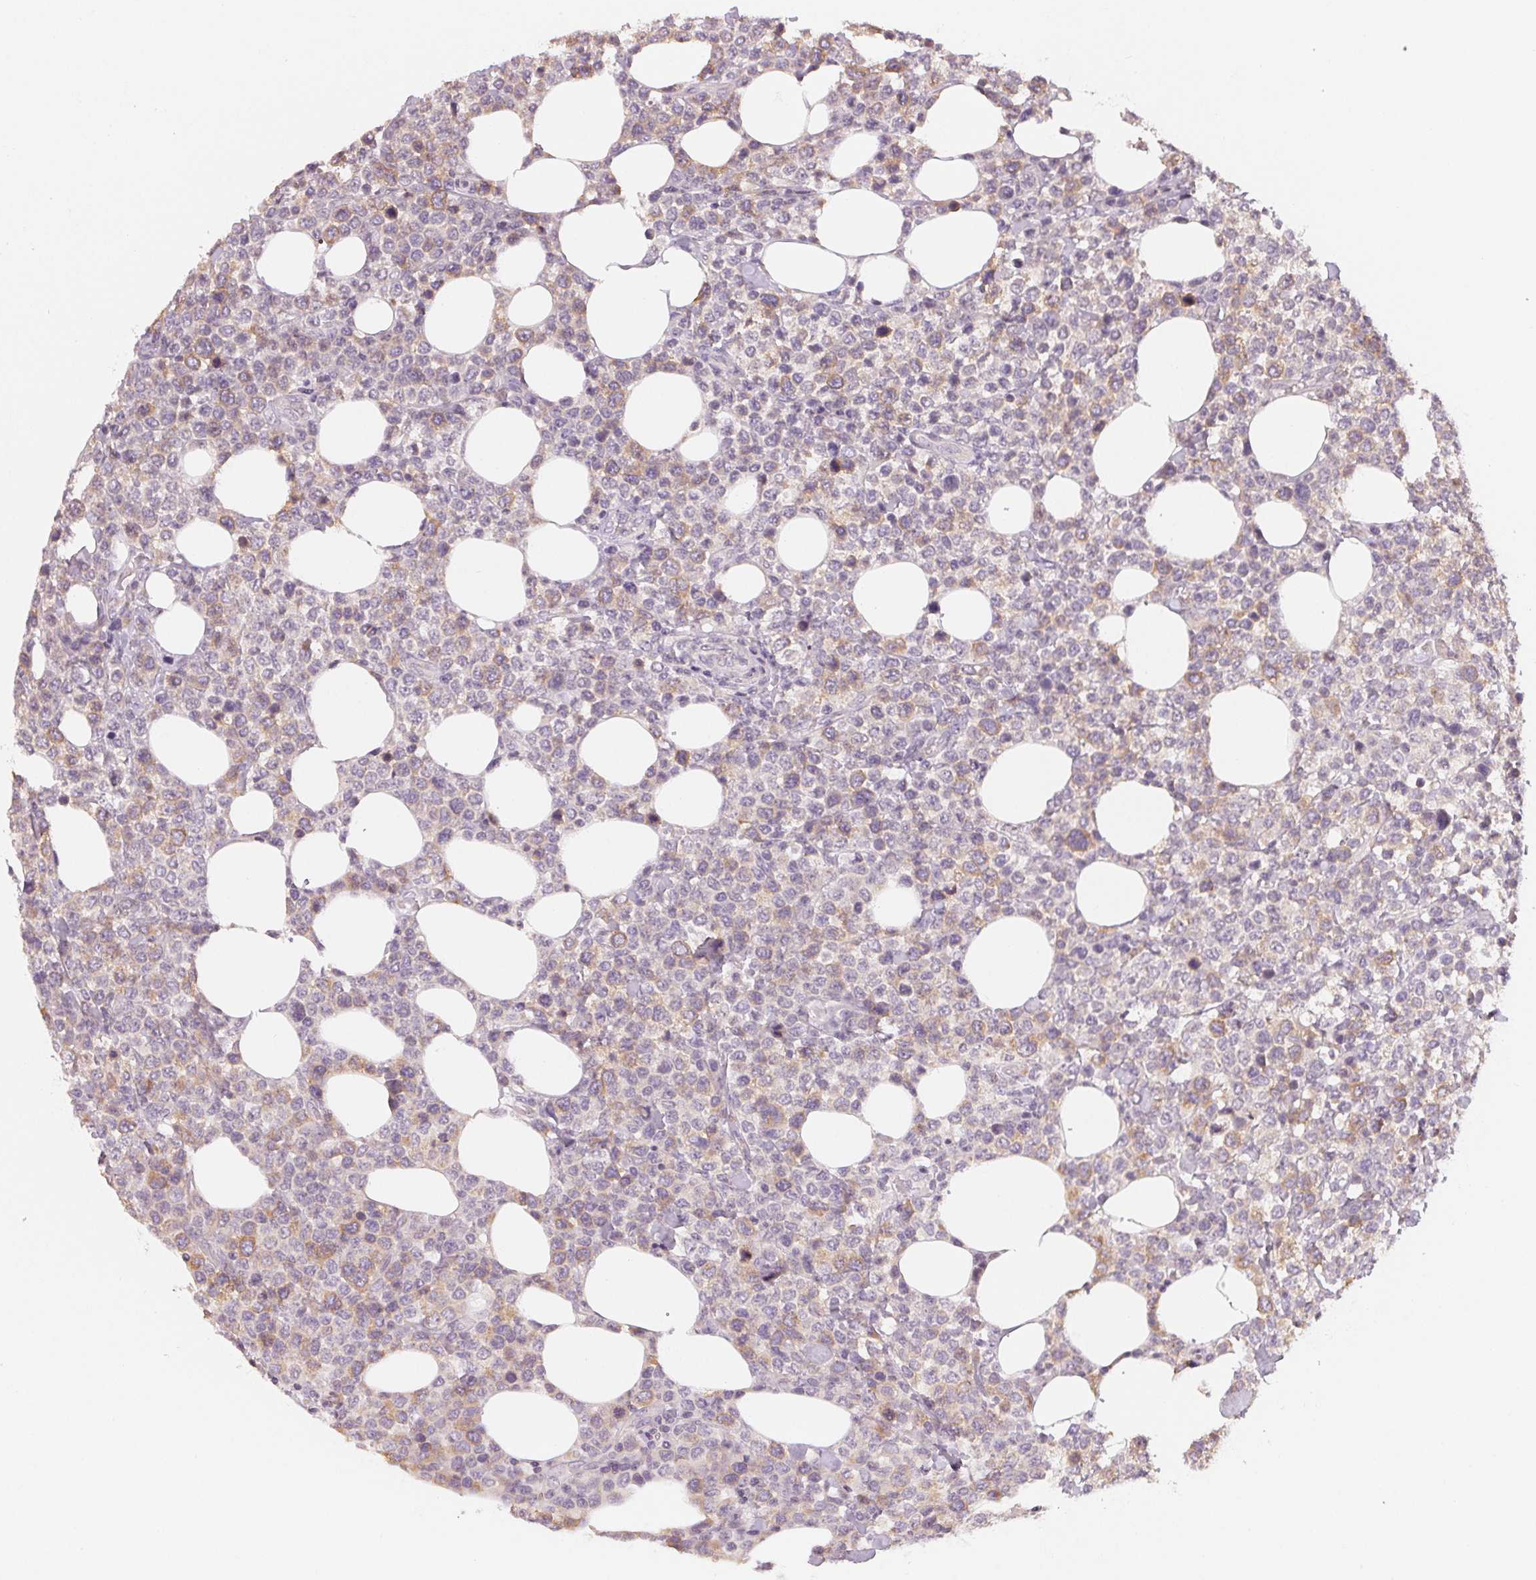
{"staining": {"intensity": "weak", "quantity": "<25%", "location": "cytoplasmic/membranous"}, "tissue": "lymphoma", "cell_type": "Tumor cells", "image_type": "cancer", "snomed": [{"axis": "morphology", "description": "Malignant lymphoma, non-Hodgkin's type, High grade"}, {"axis": "topography", "description": "Soft tissue"}], "caption": "Immunohistochemical staining of malignant lymphoma, non-Hodgkin's type (high-grade) shows no significant expression in tumor cells.", "gene": "AQP8", "patient": {"sex": "female", "age": 56}}